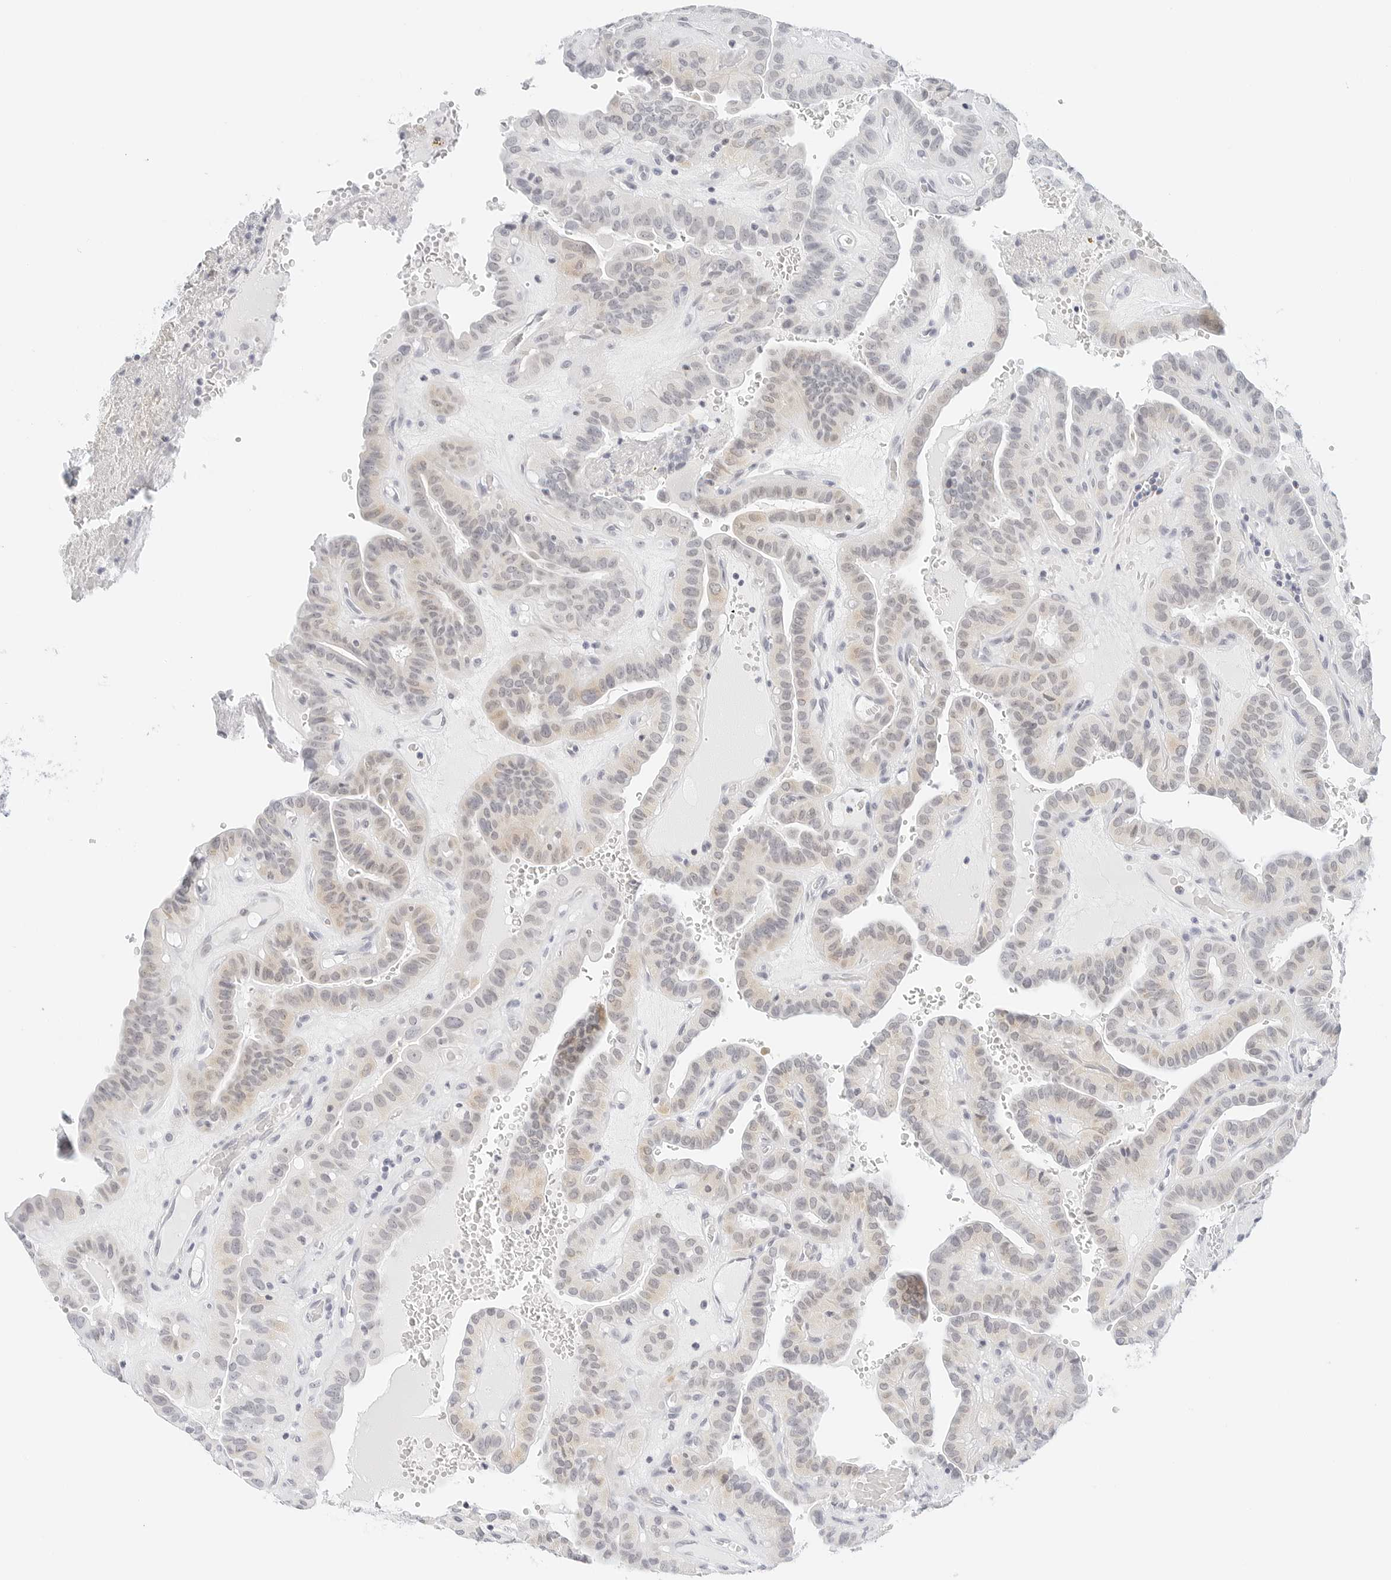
{"staining": {"intensity": "weak", "quantity": "<25%", "location": "cytoplasmic/membranous"}, "tissue": "thyroid cancer", "cell_type": "Tumor cells", "image_type": "cancer", "snomed": [{"axis": "morphology", "description": "Papillary adenocarcinoma, NOS"}, {"axis": "topography", "description": "Thyroid gland"}], "caption": "The immunohistochemistry (IHC) image has no significant staining in tumor cells of thyroid cancer tissue.", "gene": "CD22", "patient": {"sex": "male", "age": 77}}